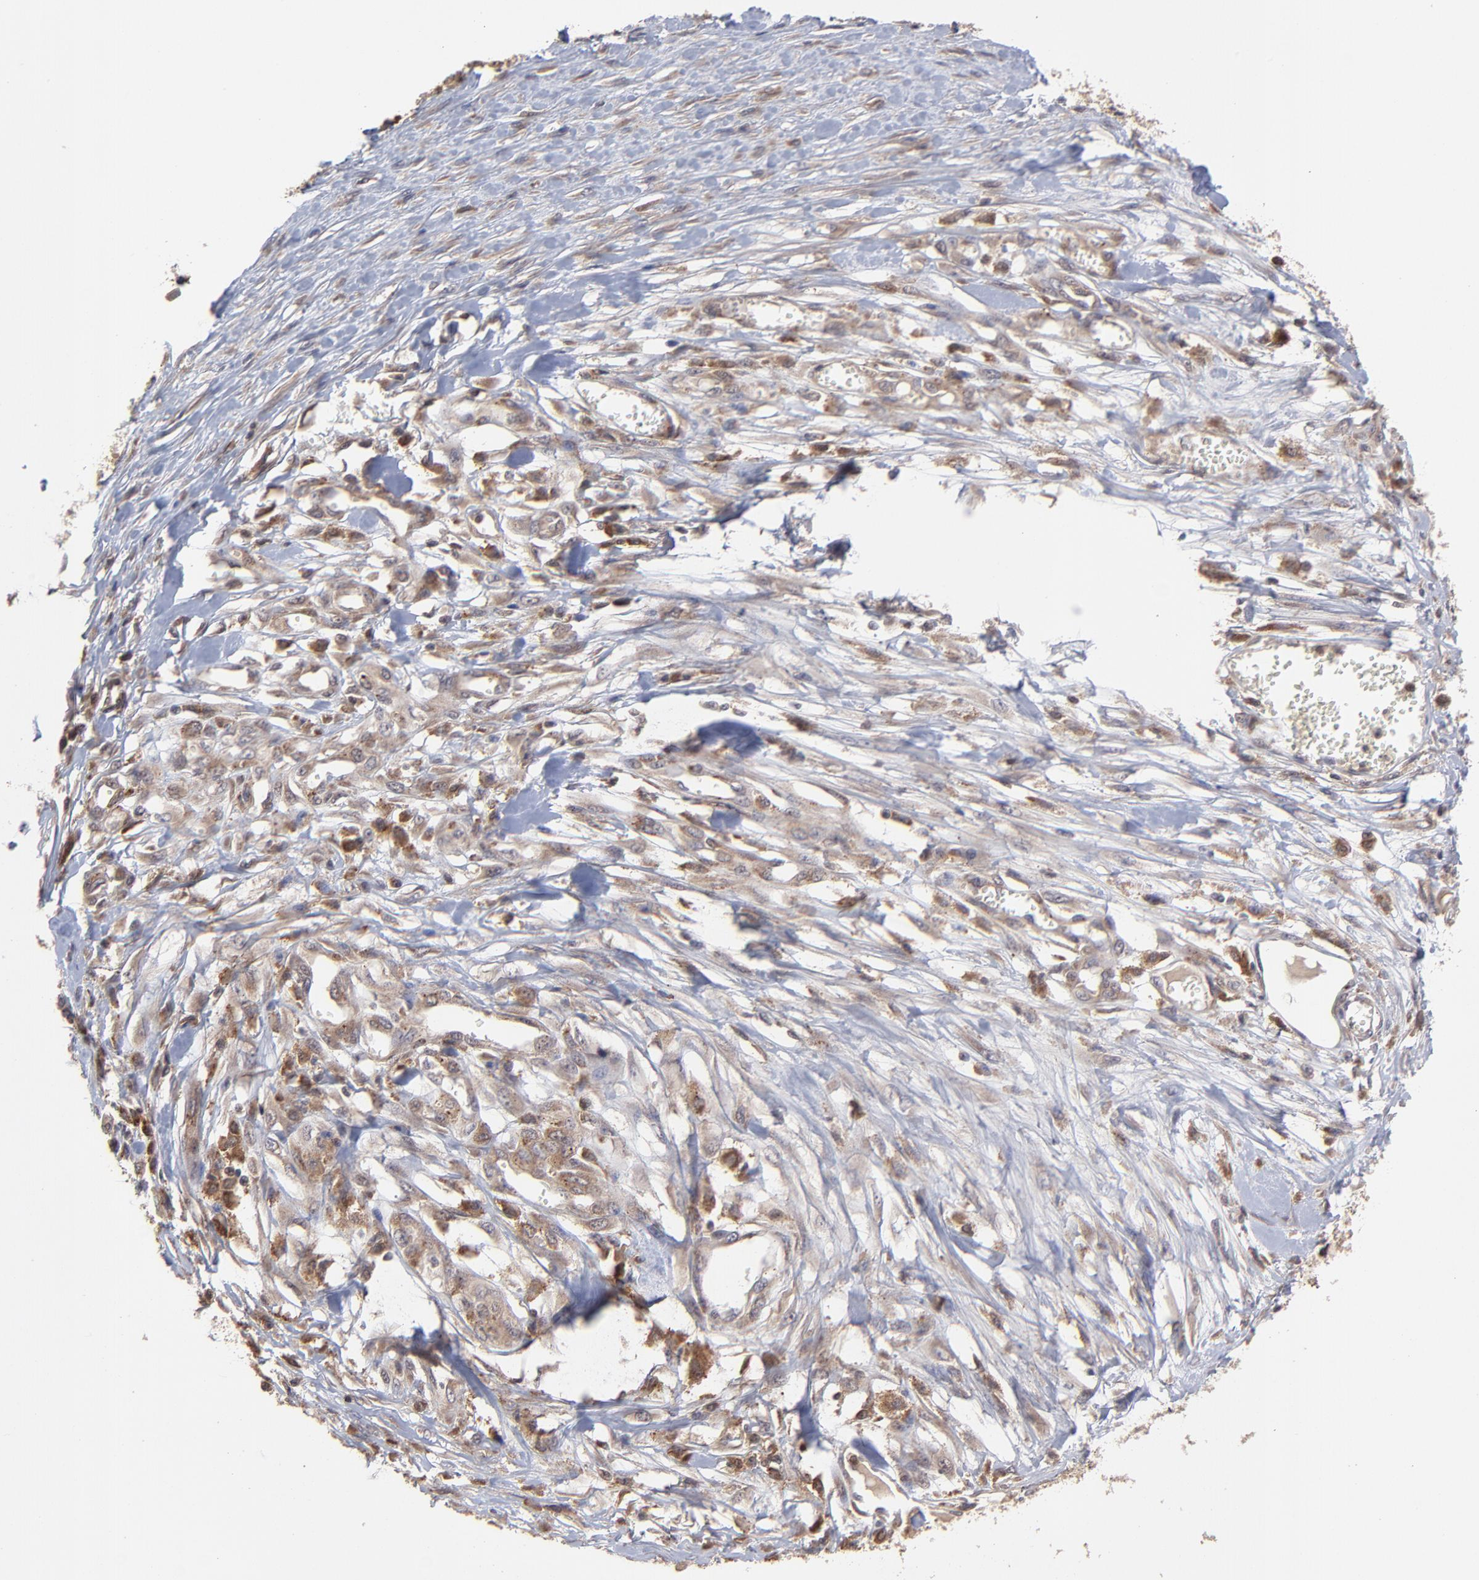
{"staining": {"intensity": "moderate", "quantity": "25%-75%", "location": "cytoplasmic/membranous"}, "tissue": "melanoma", "cell_type": "Tumor cells", "image_type": "cancer", "snomed": [{"axis": "morphology", "description": "Malignant melanoma, Metastatic site"}, {"axis": "topography", "description": "Lymph node"}], "caption": "Immunohistochemical staining of human melanoma shows moderate cytoplasmic/membranous protein staining in about 25%-75% of tumor cells.", "gene": "UBE2L6", "patient": {"sex": "male", "age": 59}}